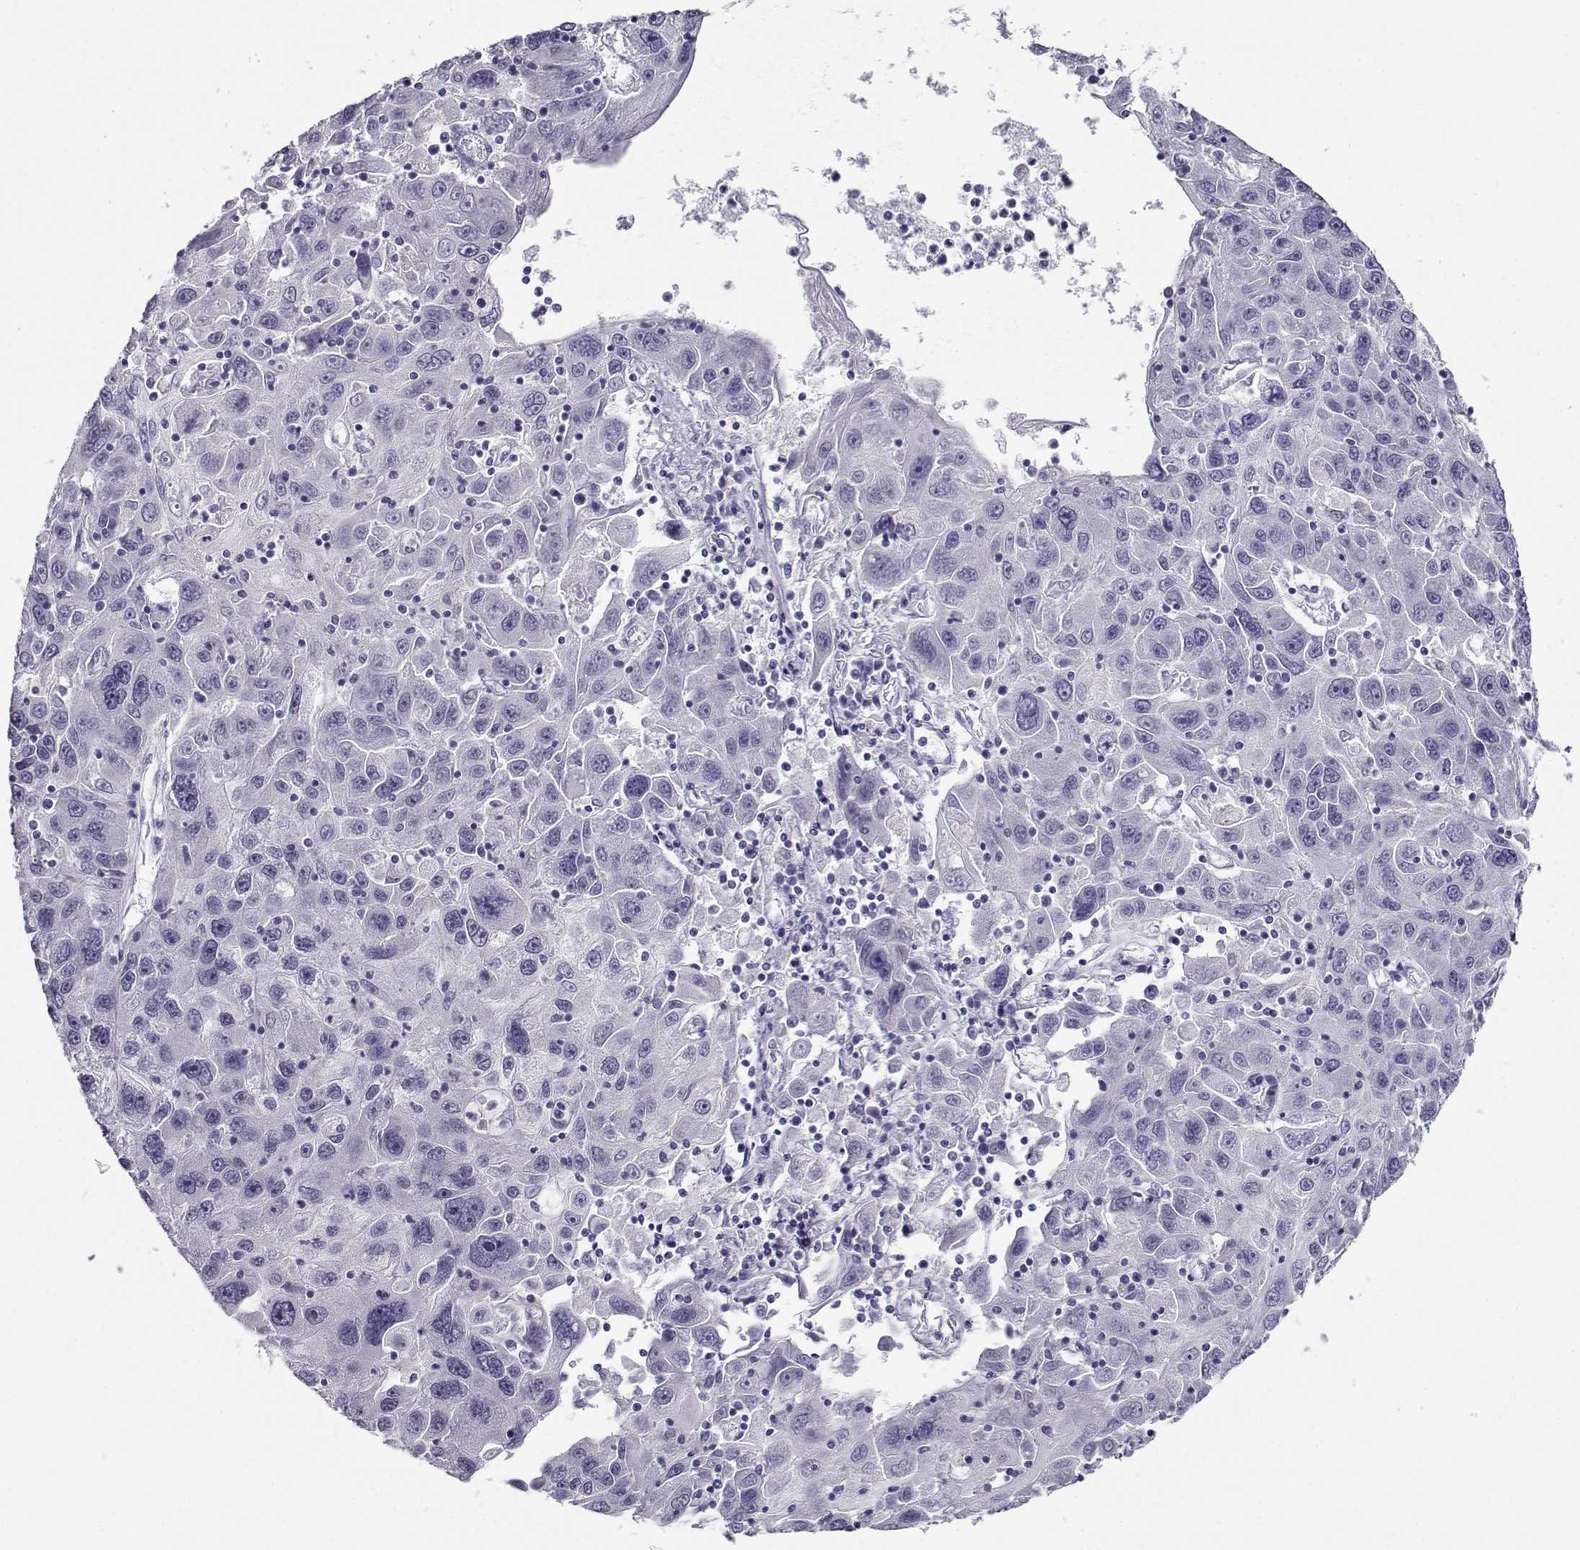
{"staining": {"intensity": "negative", "quantity": "none", "location": "none"}, "tissue": "stomach cancer", "cell_type": "Tumor cells", "image_type": "cancer", "snomed": [{"axis": "morphology", "description": "Adenocarcinoma, NOS"}, {"axis": "topography", "description": "Stomach"}], "caption": "IHC micrograph of stomach adenocarcinoma stained for a protein (brown), which demonstrates no positivity in tumor cells.", "gene": "CABS1", "patient": {"sex": "male", "age": 56}}